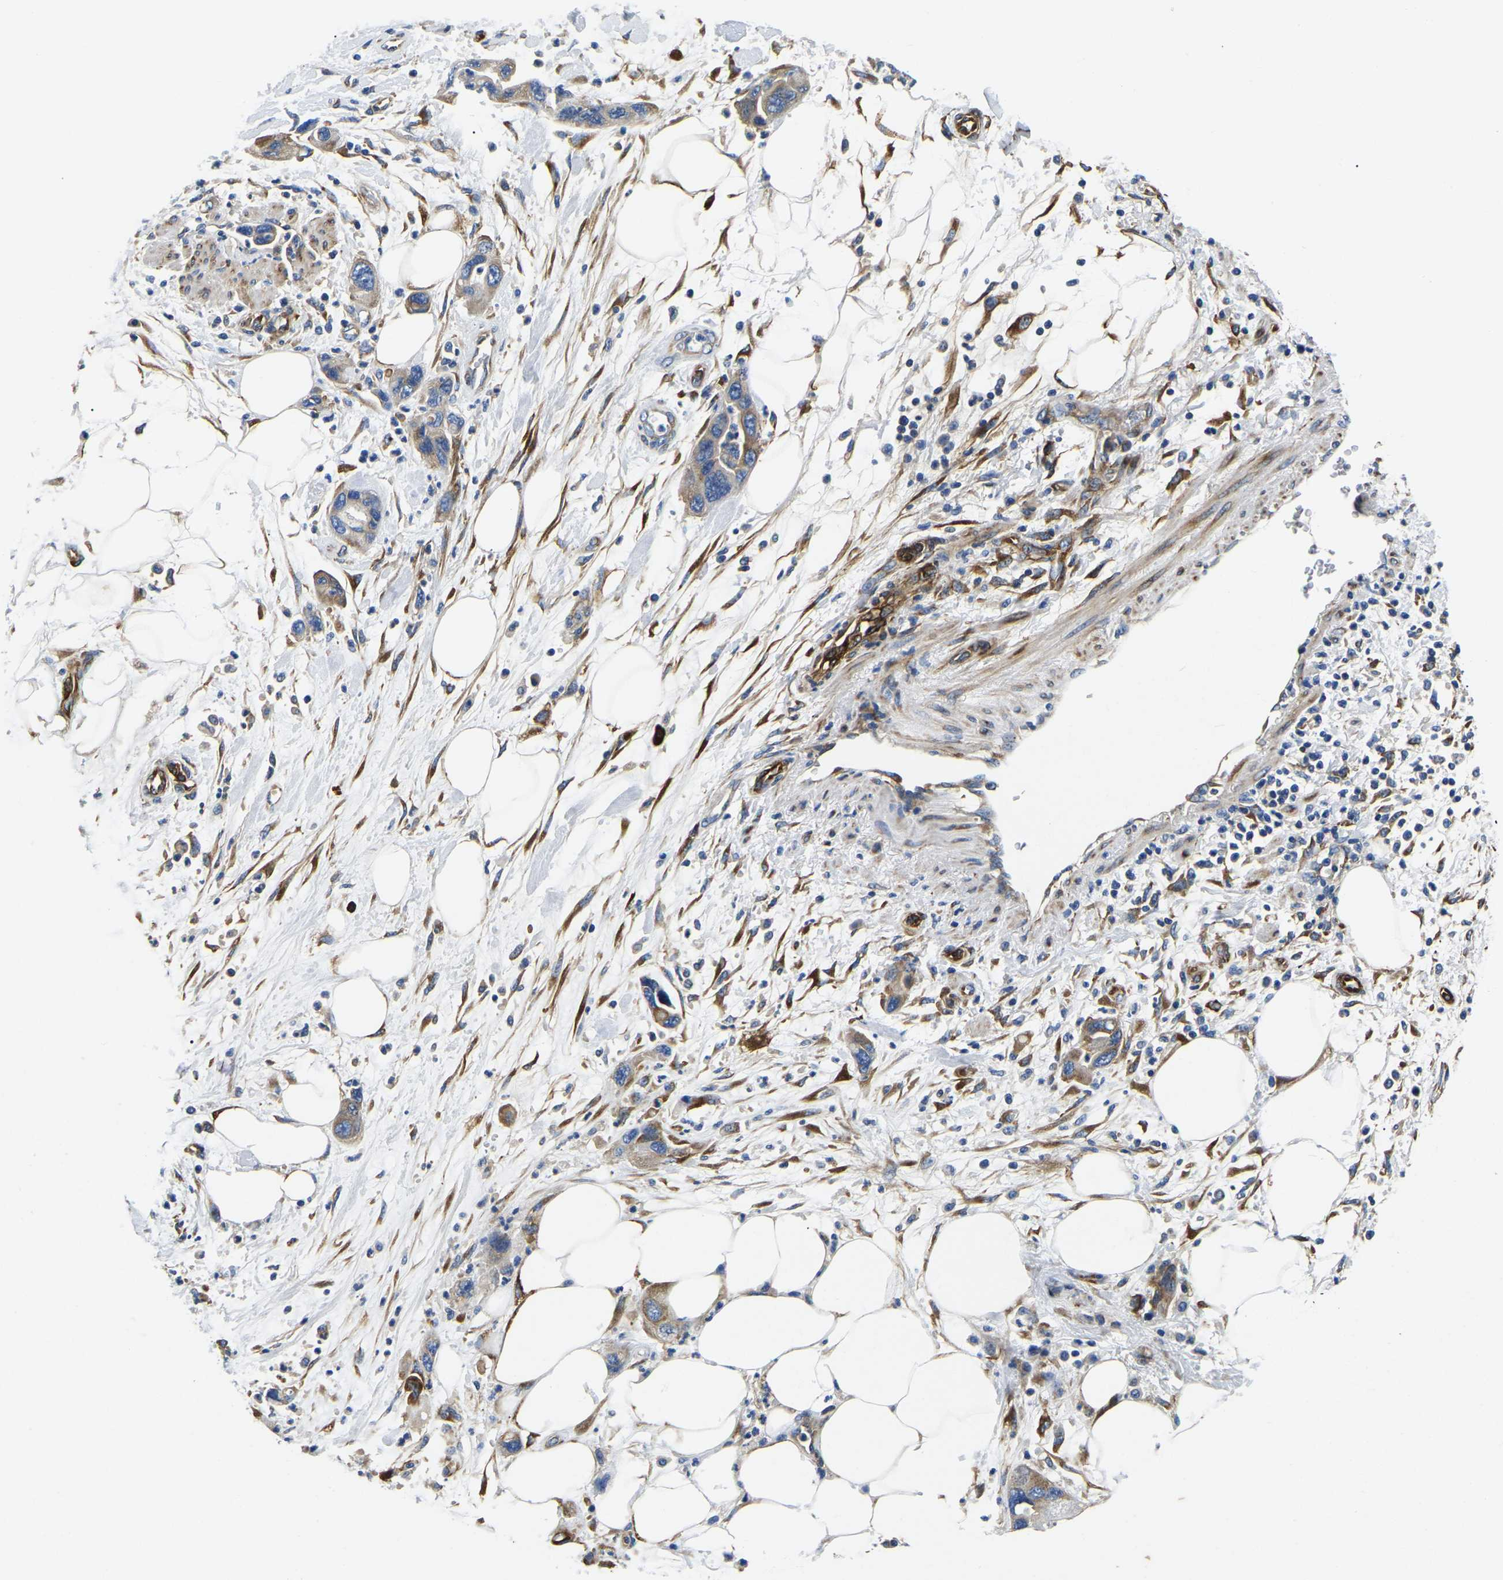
{"staining": {"intensity": "weak", "quantity": ">75%", "location": "cytoplasmic/membranous"}, "tissue": "pancreatic cancer", "cell_type": "Tumor cells", "image_type": "cancer", "snomed": [{"axis": "morphology", "description": "Normal tissue, NOS"}, {"axis": "morphology", "description": "Adenocarcinoma, NOS"}, {"axis": "topography", "description": "Pancreas"}], "caption": "DAB immunohistochemical staining of human adenocarcinoma (pancreatic) reveals weak cytoplasmic/membranous protein staining in about >75% of tumor cells.", "gene": "DUSP8", "patient": {"sex": "female", "age": 71}}